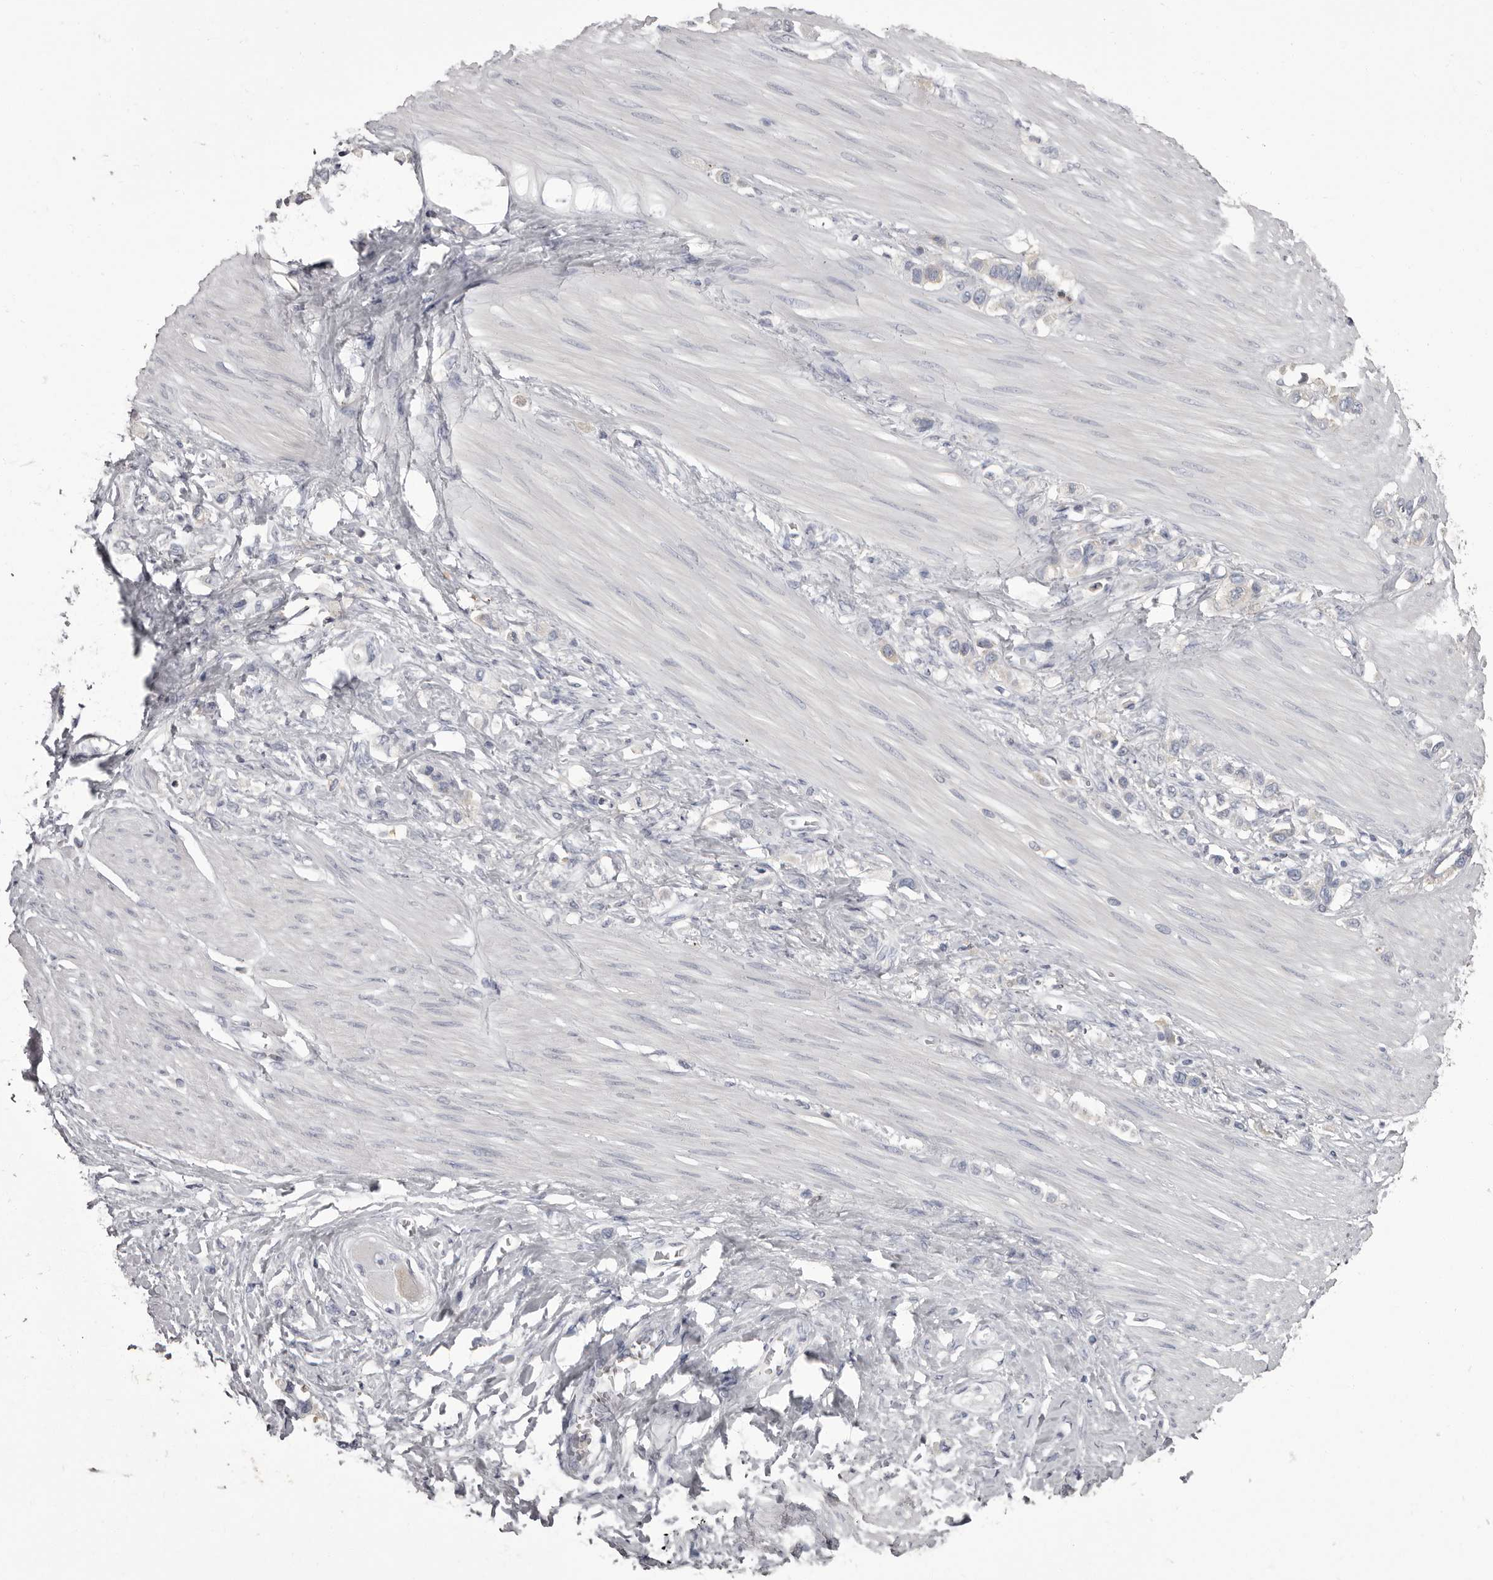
{"staining": {"intensity": "negative", "quantity": "none", "location": "none"}, "tissue": "stomach cancer", "cell_type": "Tumor cells", "image_type": "cancer", "snomed": [{"axis": "morphology", "description": "Adenocarcinoma, NOS"}, {"axis": "topography", "description": "Stomach"}], "caption": "This is a photomicrograph of IHC staining of stomach adenocarcinoma, which shows no expression in tumor cells. (Stains: DAB (3,3'-diaminobenzidine) IHC with hematoxylin counter stain, Microscopy: brightfield microscopy at high magnification).", "gene": "APEH", "patient": {"sex": "female", "age": 65}}